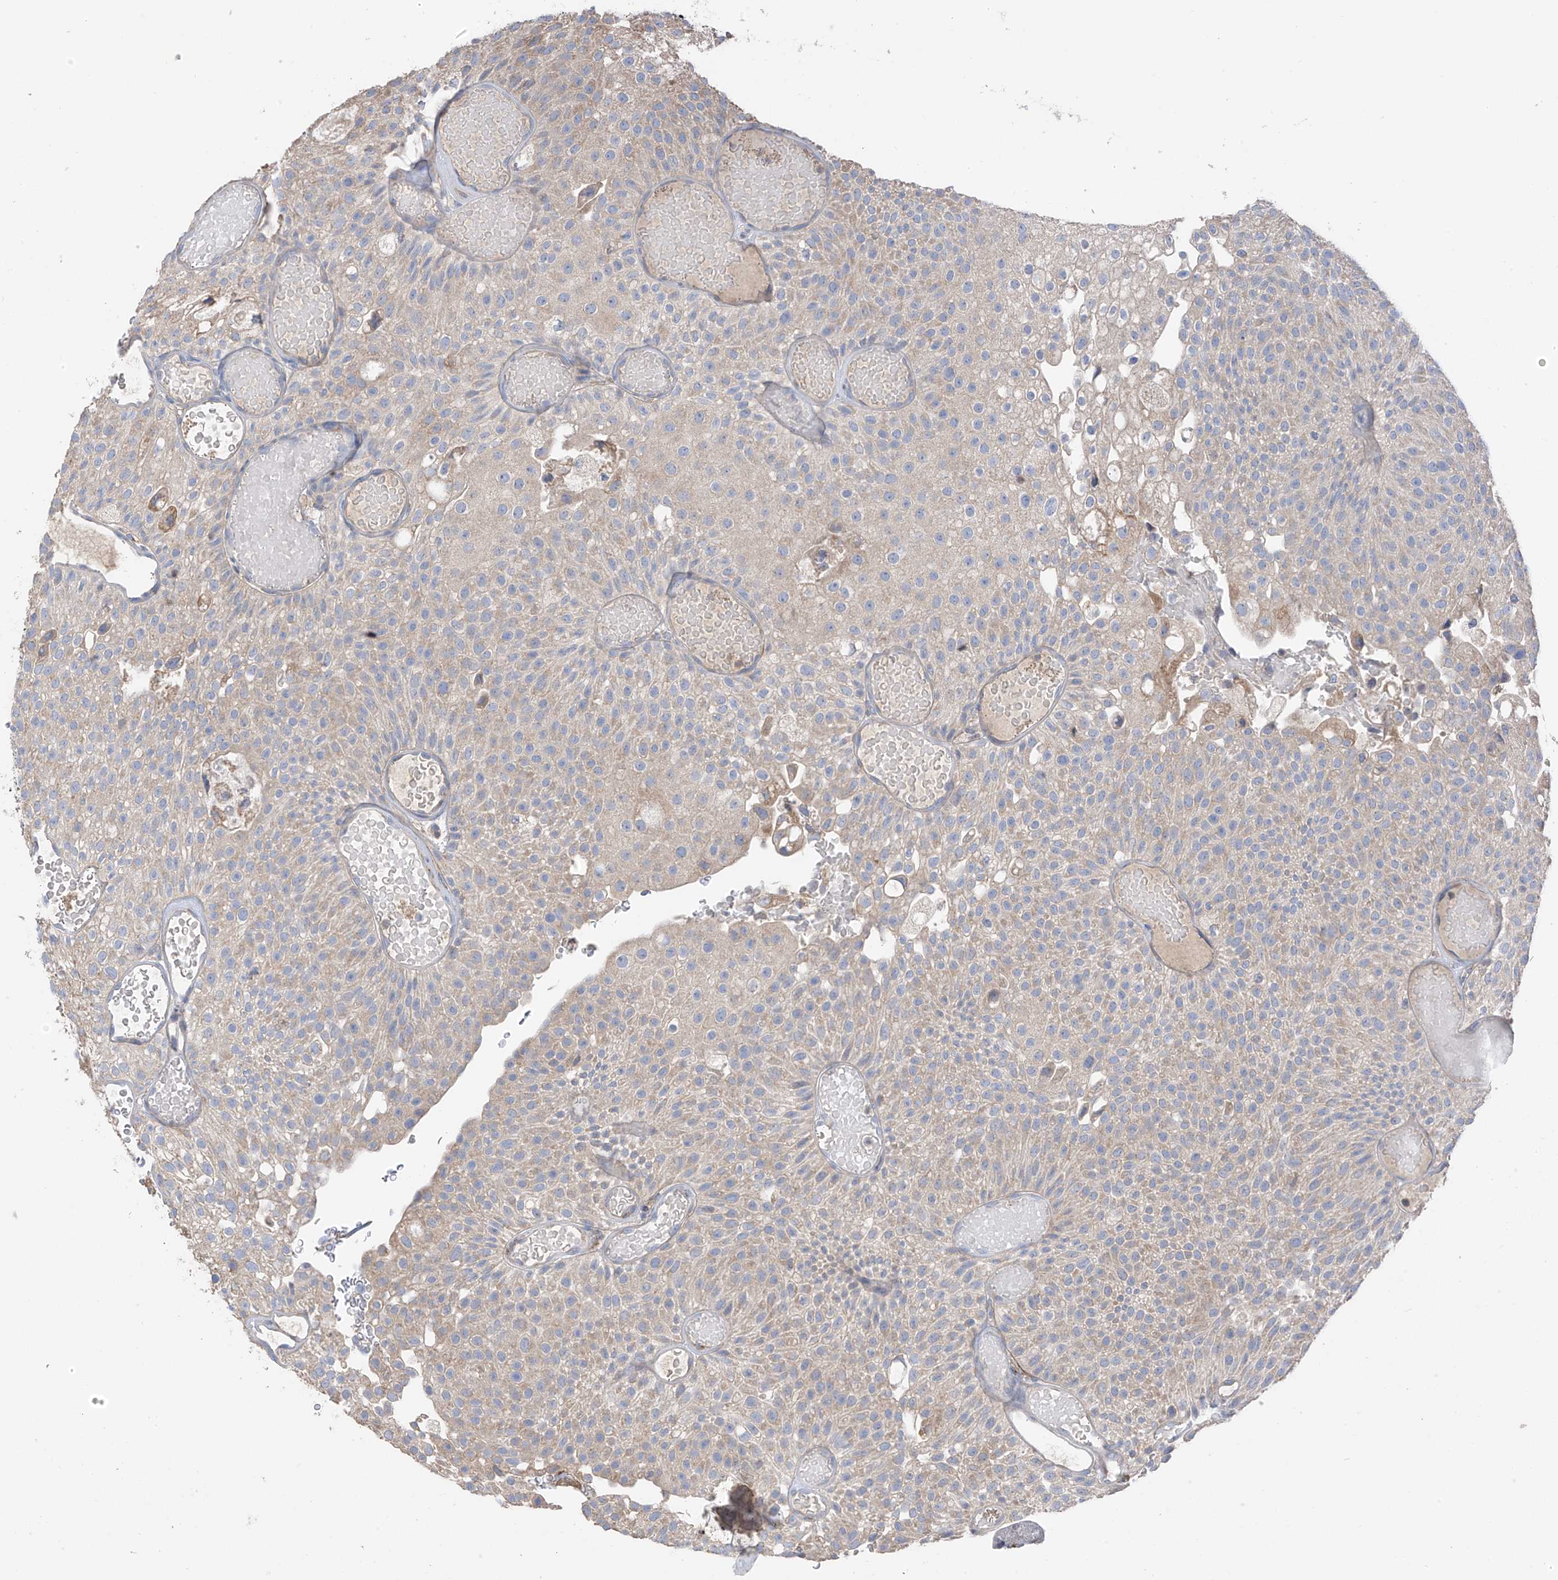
{"staining": {"intensity": "weak", "quantity": "<25%", "location": "cytoplasmic/membranous"}, "tissue": "urothelial cancer", "cell_type": "Tumor cells", "image_type": "cancer", "snomed": [{"axis": "morphology", "description": "Urothelial carcinoma, Low grade"}, {"axis": "topography", "description": "Urinary bladder"}], "caption": "Protein analysis of low-grade urothelial carcinoma reveals no significant positivity in tumor cells.", "gene": "GALNTL6", "patient": {"sex": "male", "age": 78}}